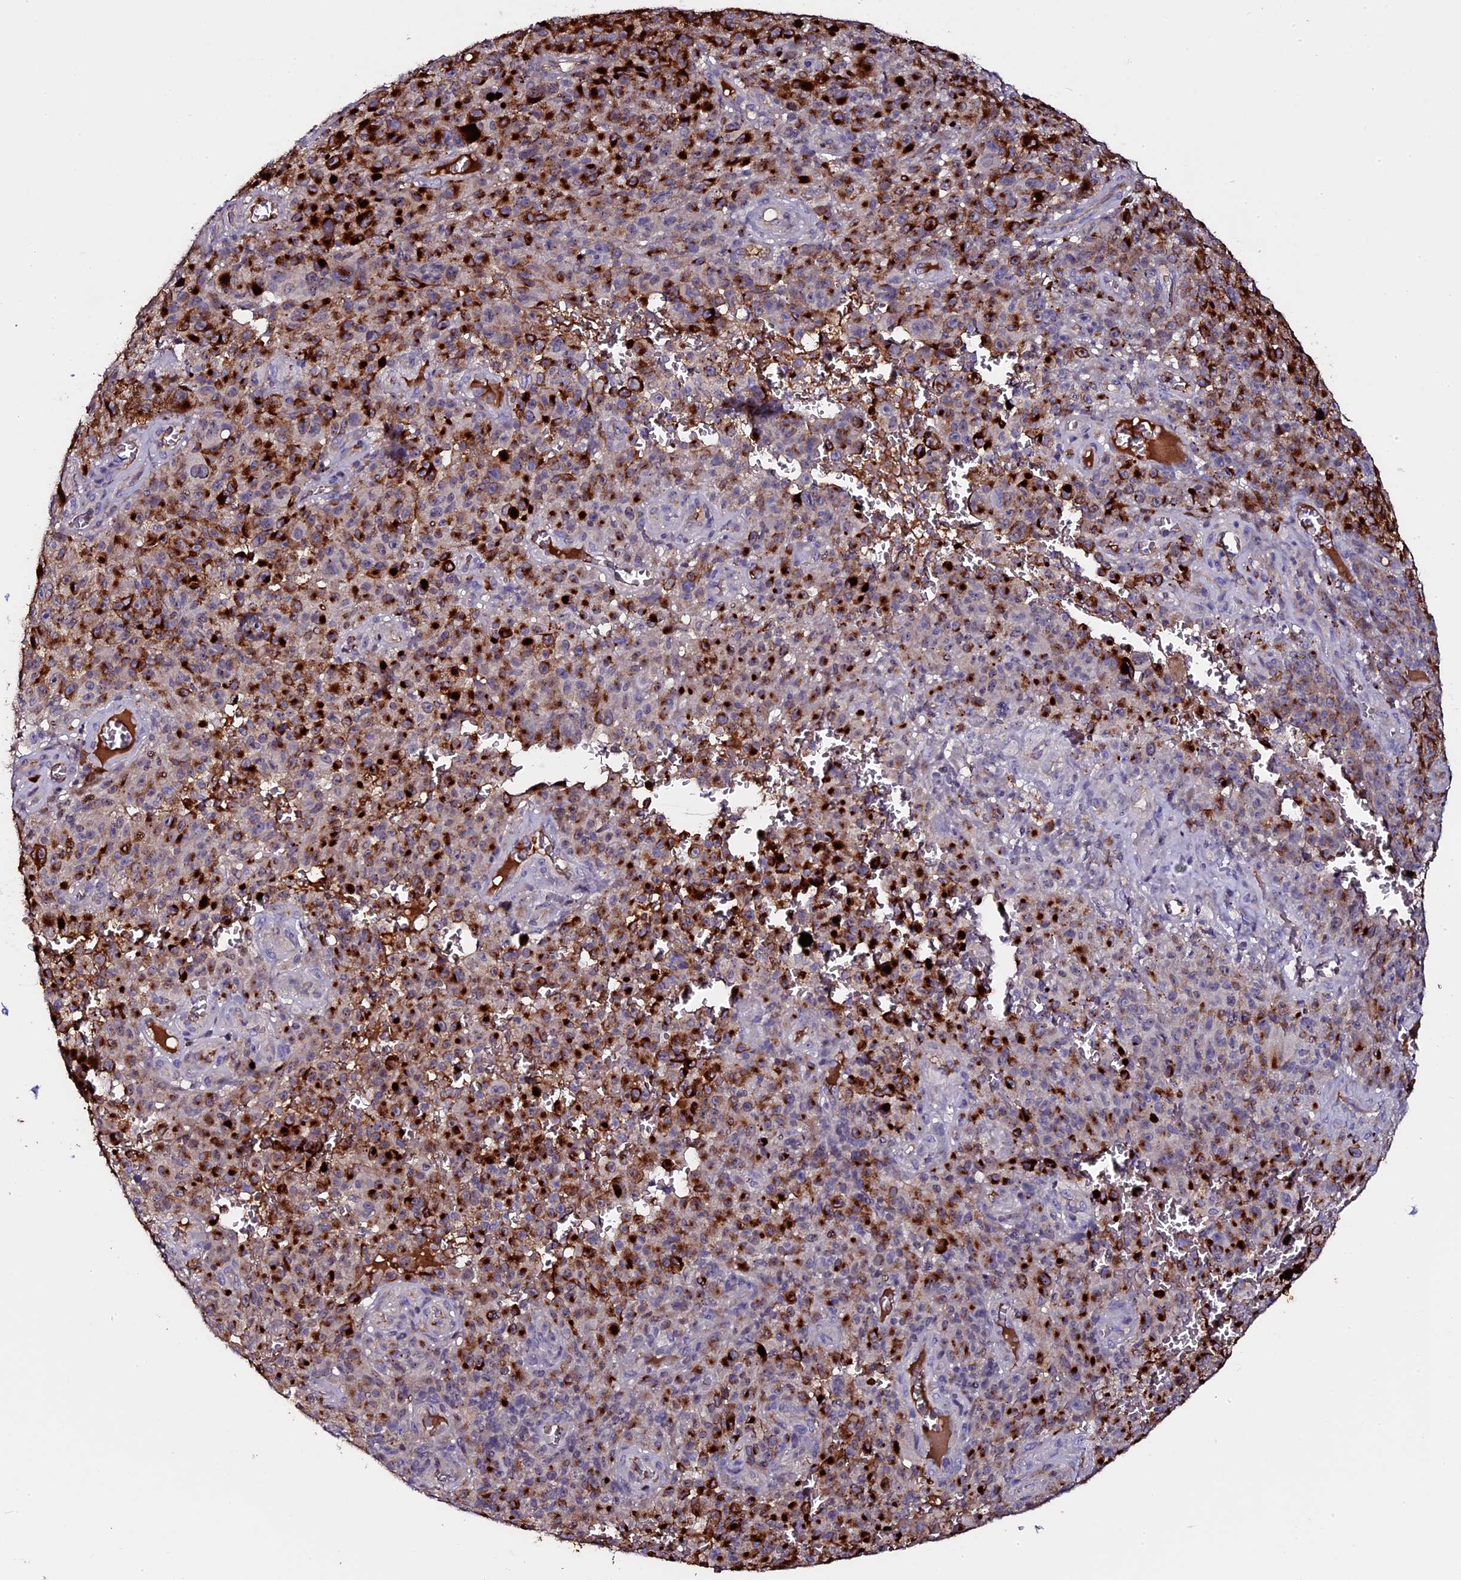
{"staining": {"intensity": "strong", "quantity": ">75%", "location": "cytoplasmic/membranous"}, "tissue": "melanoma", "cell_type": "Tumor cells", "image_type": "cancer", "snomed": [{"axis": "morphology", "description": "Malignant melanoma, NOS"}, {"axis": "topography", "description": "Skin"}], "caption": "Malignant melanoma stained for a protein demonstrates strong cytoplasmic/membranous positivity in tumor cells.", "gene": "LYG2", "patient": {"sex": "female", "age": 82}}